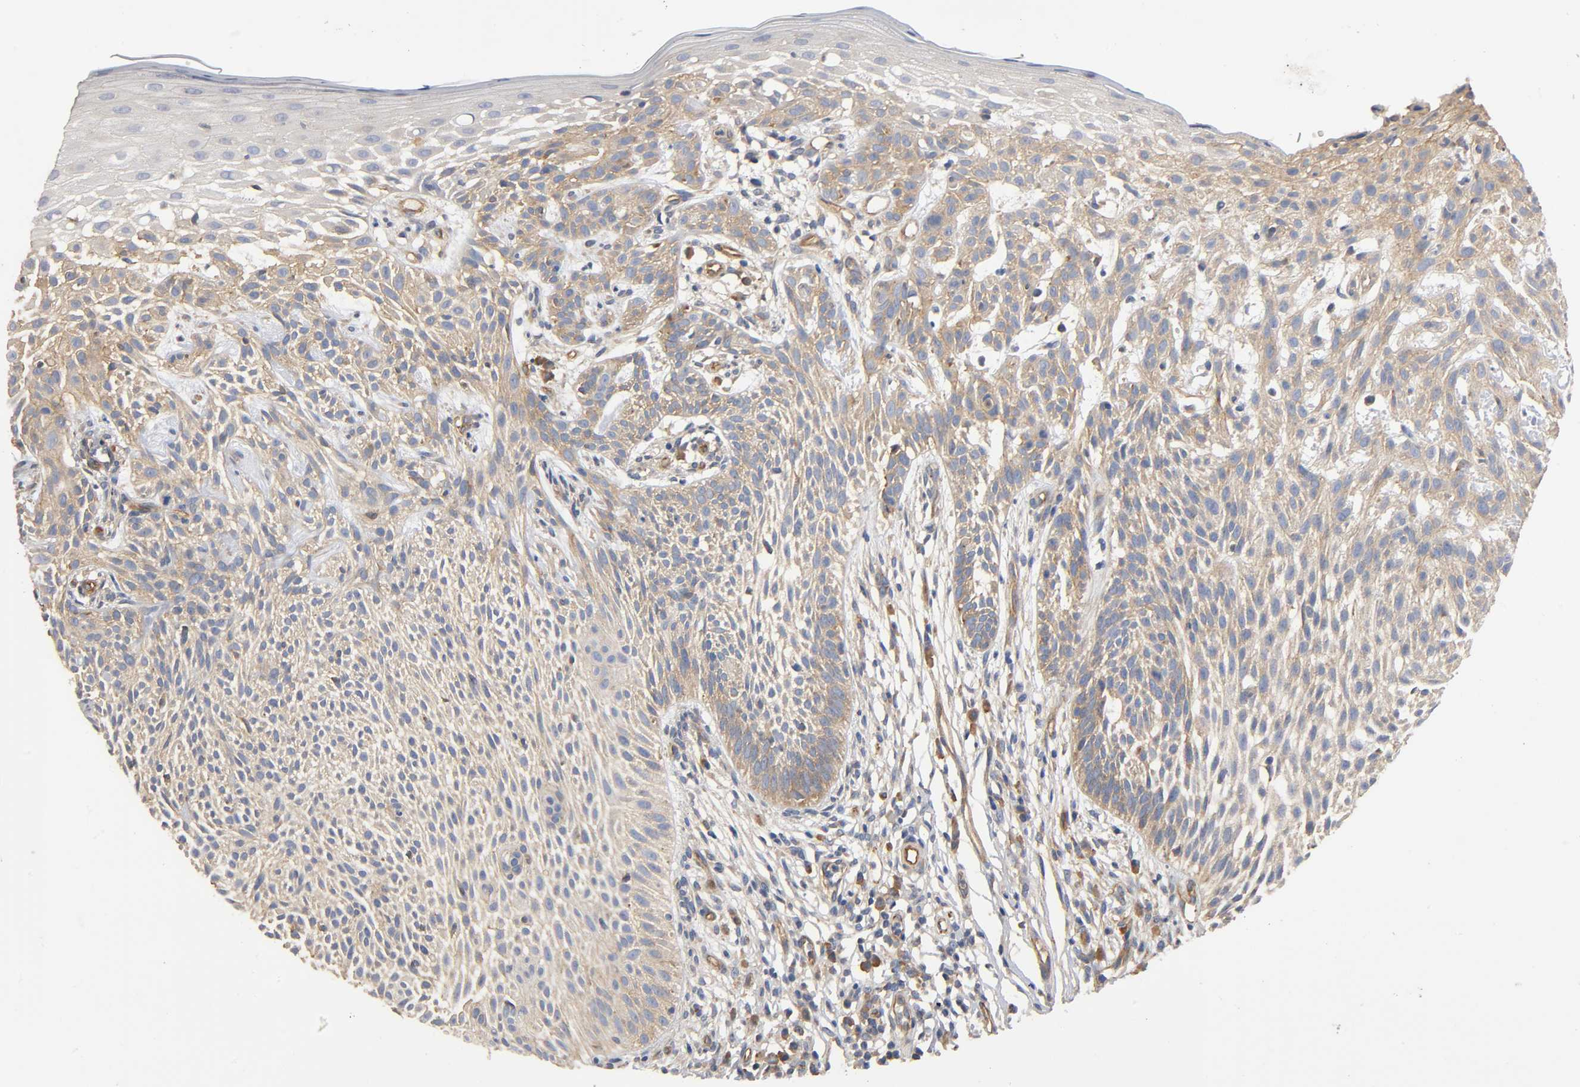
{"staining": {"intensity": "weak", "quantity": ">75%", "location": "cytoplasmic/membranous"}, "tissue": "skin cancer", "cell_type": "Tumor cells", "image_type": "cancer", "snomed": [{"axis": "morphology", "description": "Normal tissue, NOS"}, {"axis": "morphology", "description": "Basal cell carcinoma"}, {"axis": "topography", "description": "Skin"}], "caption": "A photomicrograph of human skin cancer (basal cell carcinoma) stained for a protein exhibits weak cytoplasmic/membranous brown staining in tumor cells. (DAB IHC, brown staining for protein, blue staining for nuclei).", "gene": "MARS1", "patient": {"sex": "female", "age": 69}}